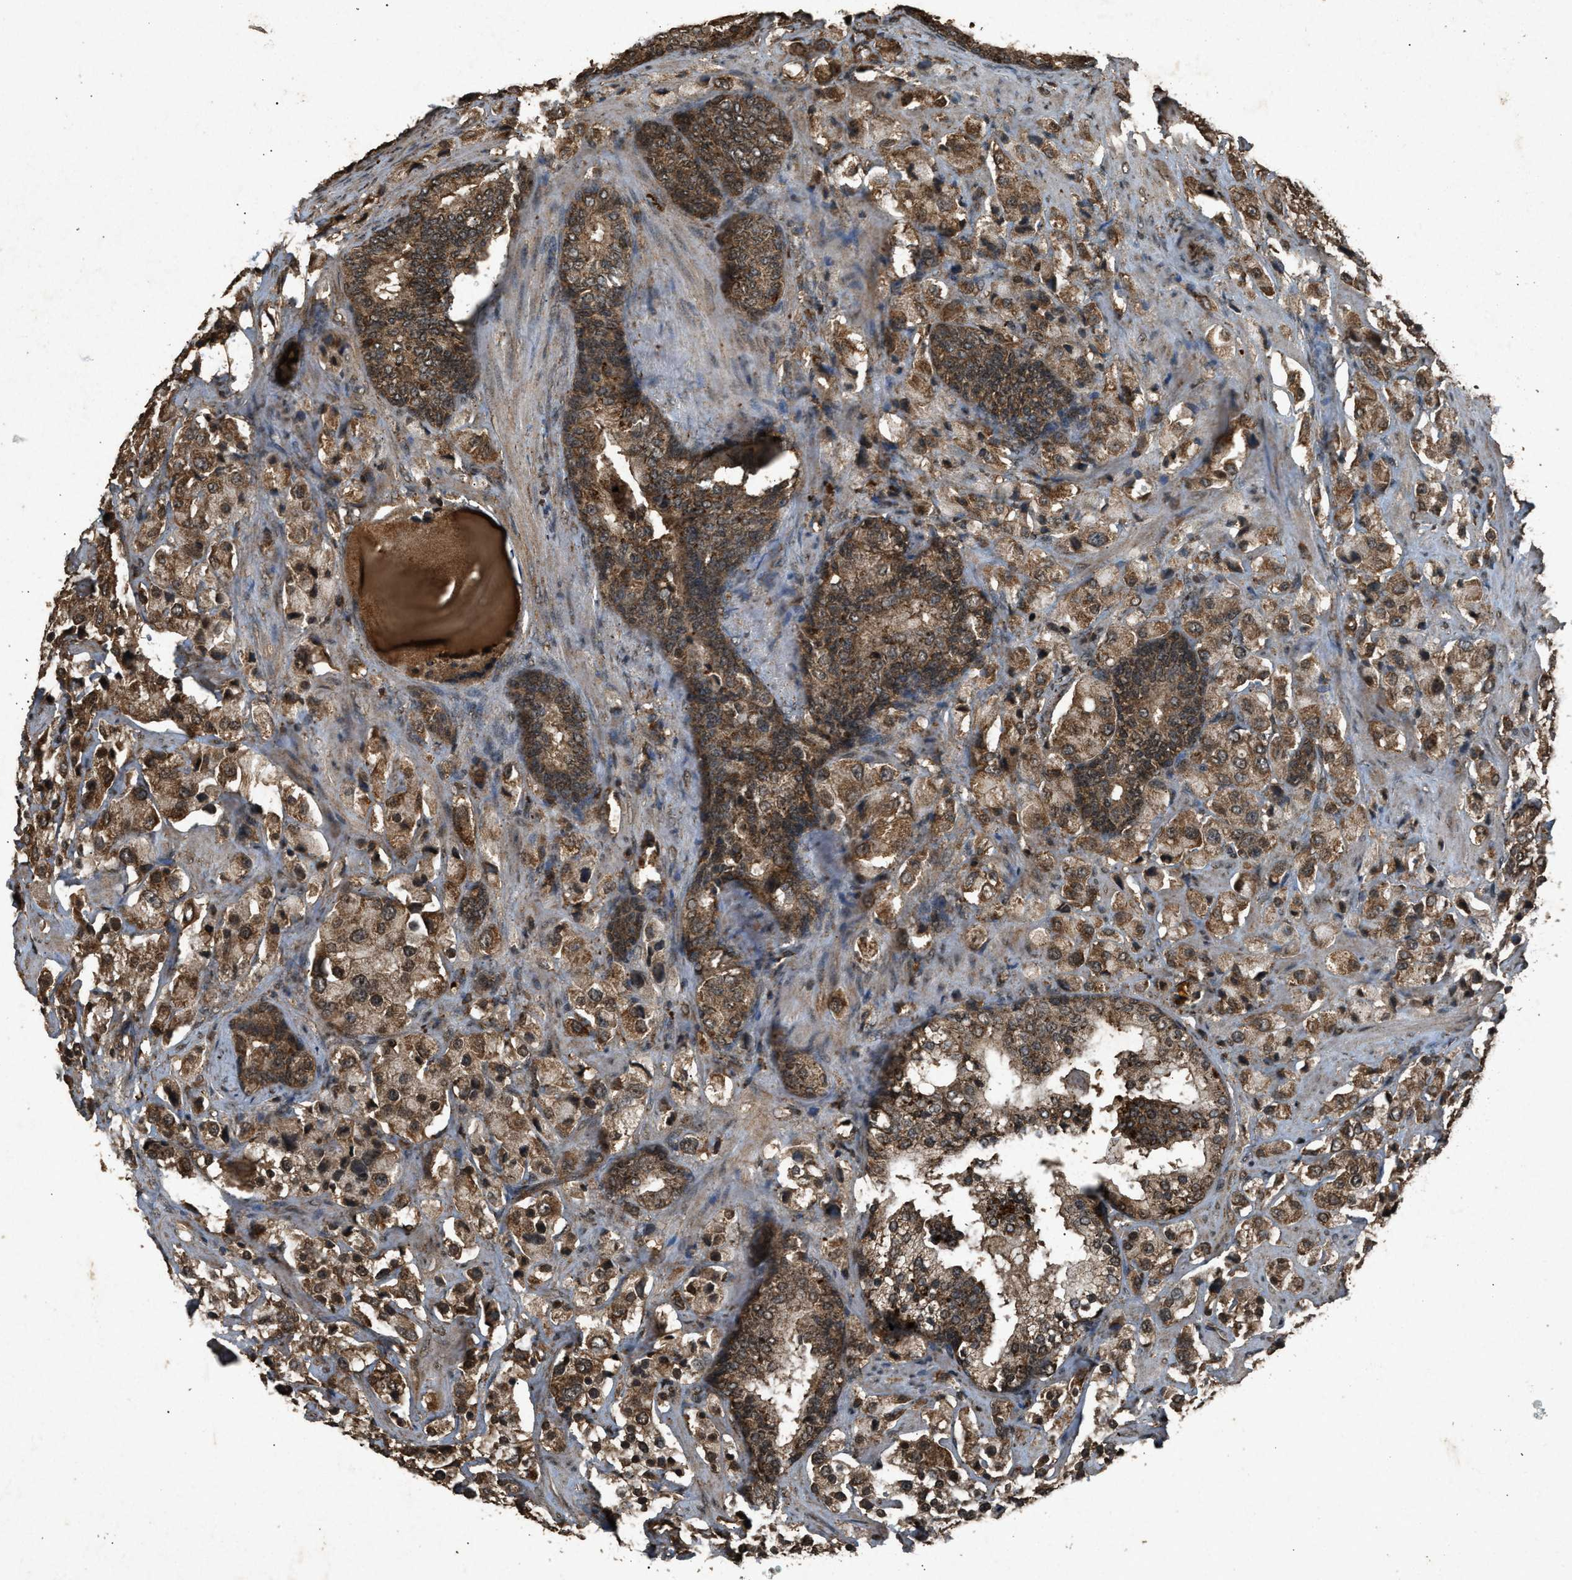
{"staining": {"intensity": "moderate", "quantity": ">75%", "location": "cytoplasmic/membranous"}, "tissue": "prostate cancer", "cell_type": "Tumor cells", "image_type": "cancer", "snomed": [{"axis": "morphology", "description": "Adenocarcinoma, Medium grade"}, {"axis": "topography", "description": "Prostate"}], "caption": "The immunohistochemical stain labels moderate cytoplasmic/membranous staining in tumor cells of prostate cancer (medium-grade adenocarcinoma) tissue. The staining was performed using DAB (3,3'-diaminobenzidine), with brown indicating positive protein expression. Nuclei are stained blue with hematoxylin.", "gene": "OAS1", "patient": {"sex": "male", "age": 70}}